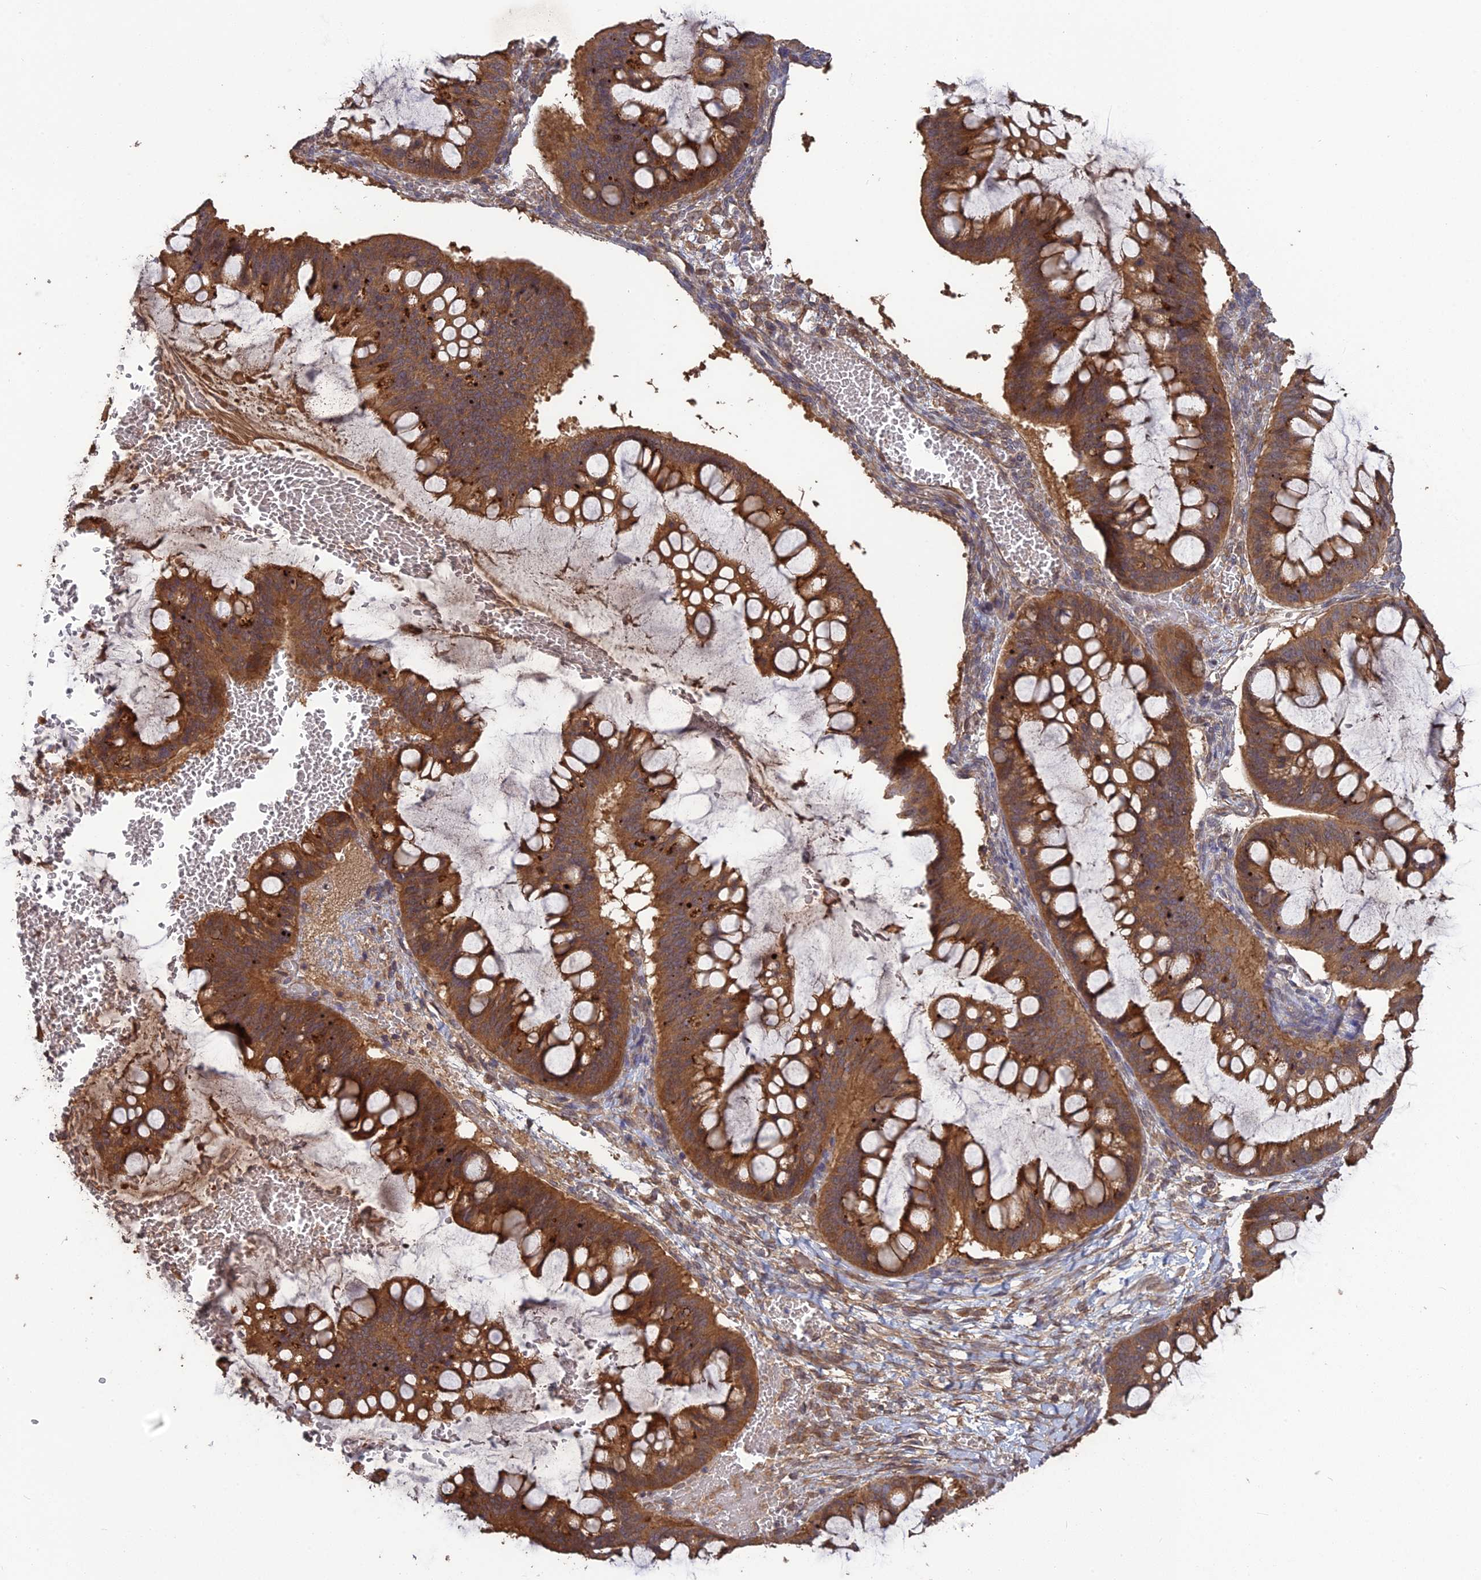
{"staining": {"intensity": "moderate", "quantity": ">75%", "location": "cytoplasmic/membranous"}, "tissue": "ovarian cancer", "cell_type": "Tumor cells", "image_type": "cancer", "snomed": [{"axis": "morphology", "description": "Cystadenocarcinoma, mucinous, NOS"}, {"axis": "topography", "description": "Ovary"}], "caption": "Moderate cytoplasmic/membranous expression for a protein is identified in about >75% of tumor cells of mucinous cystadenocarcinoma (ovarian) using immunohistochemistry.", "gene": "ARHGAP40", "patient": {"sex": "female", "age": 73}}